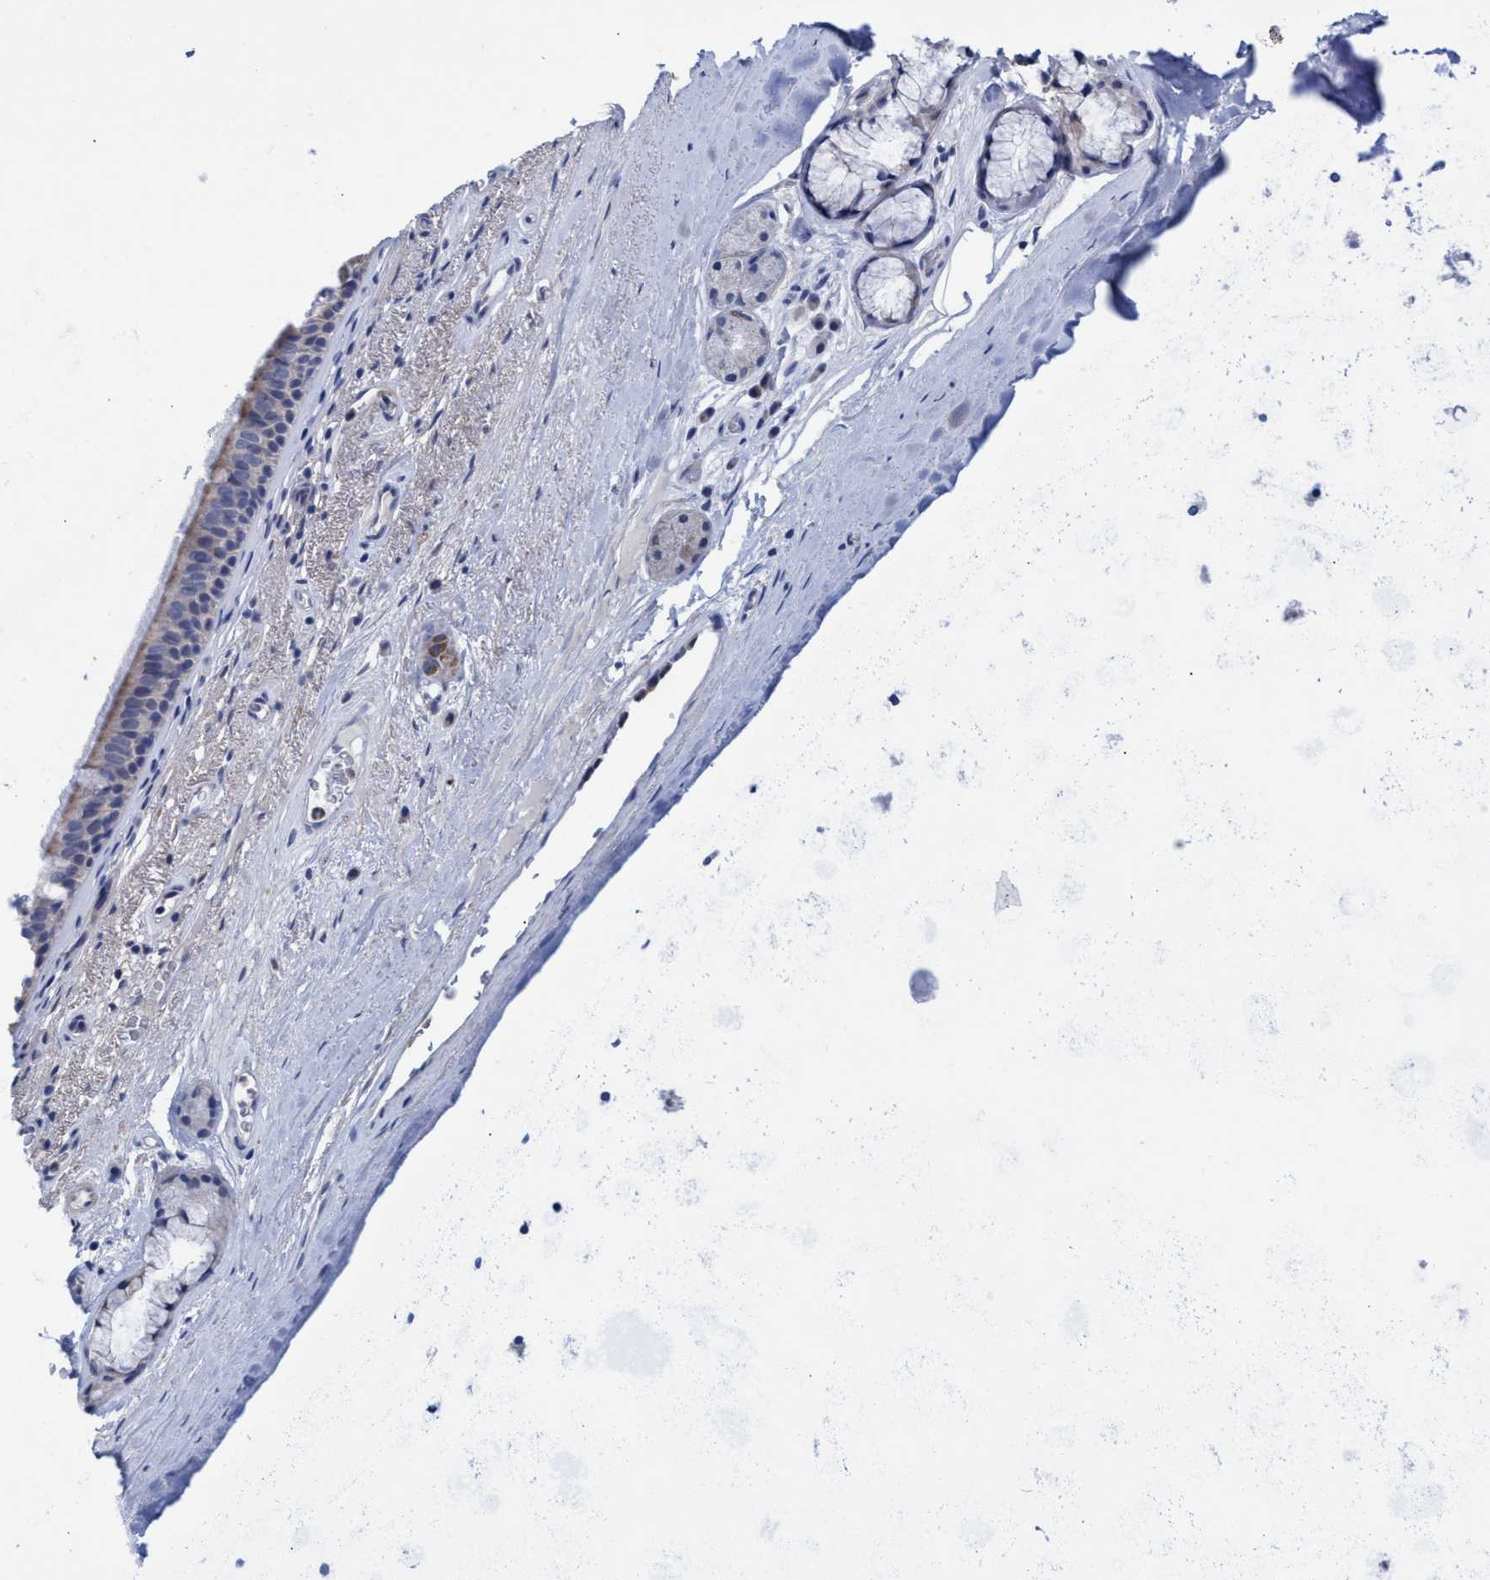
{"staining": {"intensity": "moderate", "quantity": "<25%", "location": "cytoplasmic/membranous"}, "tissue": "bronchus", "cell_type": "Respiratory epithelial cells", "image_type": "normal", "snomed": [{"axis": "morphology", "description": "Normal tissue, NOS"}, {"axis": "topography", "description": "Cartilage tissue"}], "caption": "Respiratory epithelial cells display low levels of moderate cytoplasmic/membranous staining in about <25% of cells in unremarkable bronchus. (IHC, brightfield microscopy, high magnification).", "gene": "ZNF750", "patient": {"sex": "female", "age": 63}}